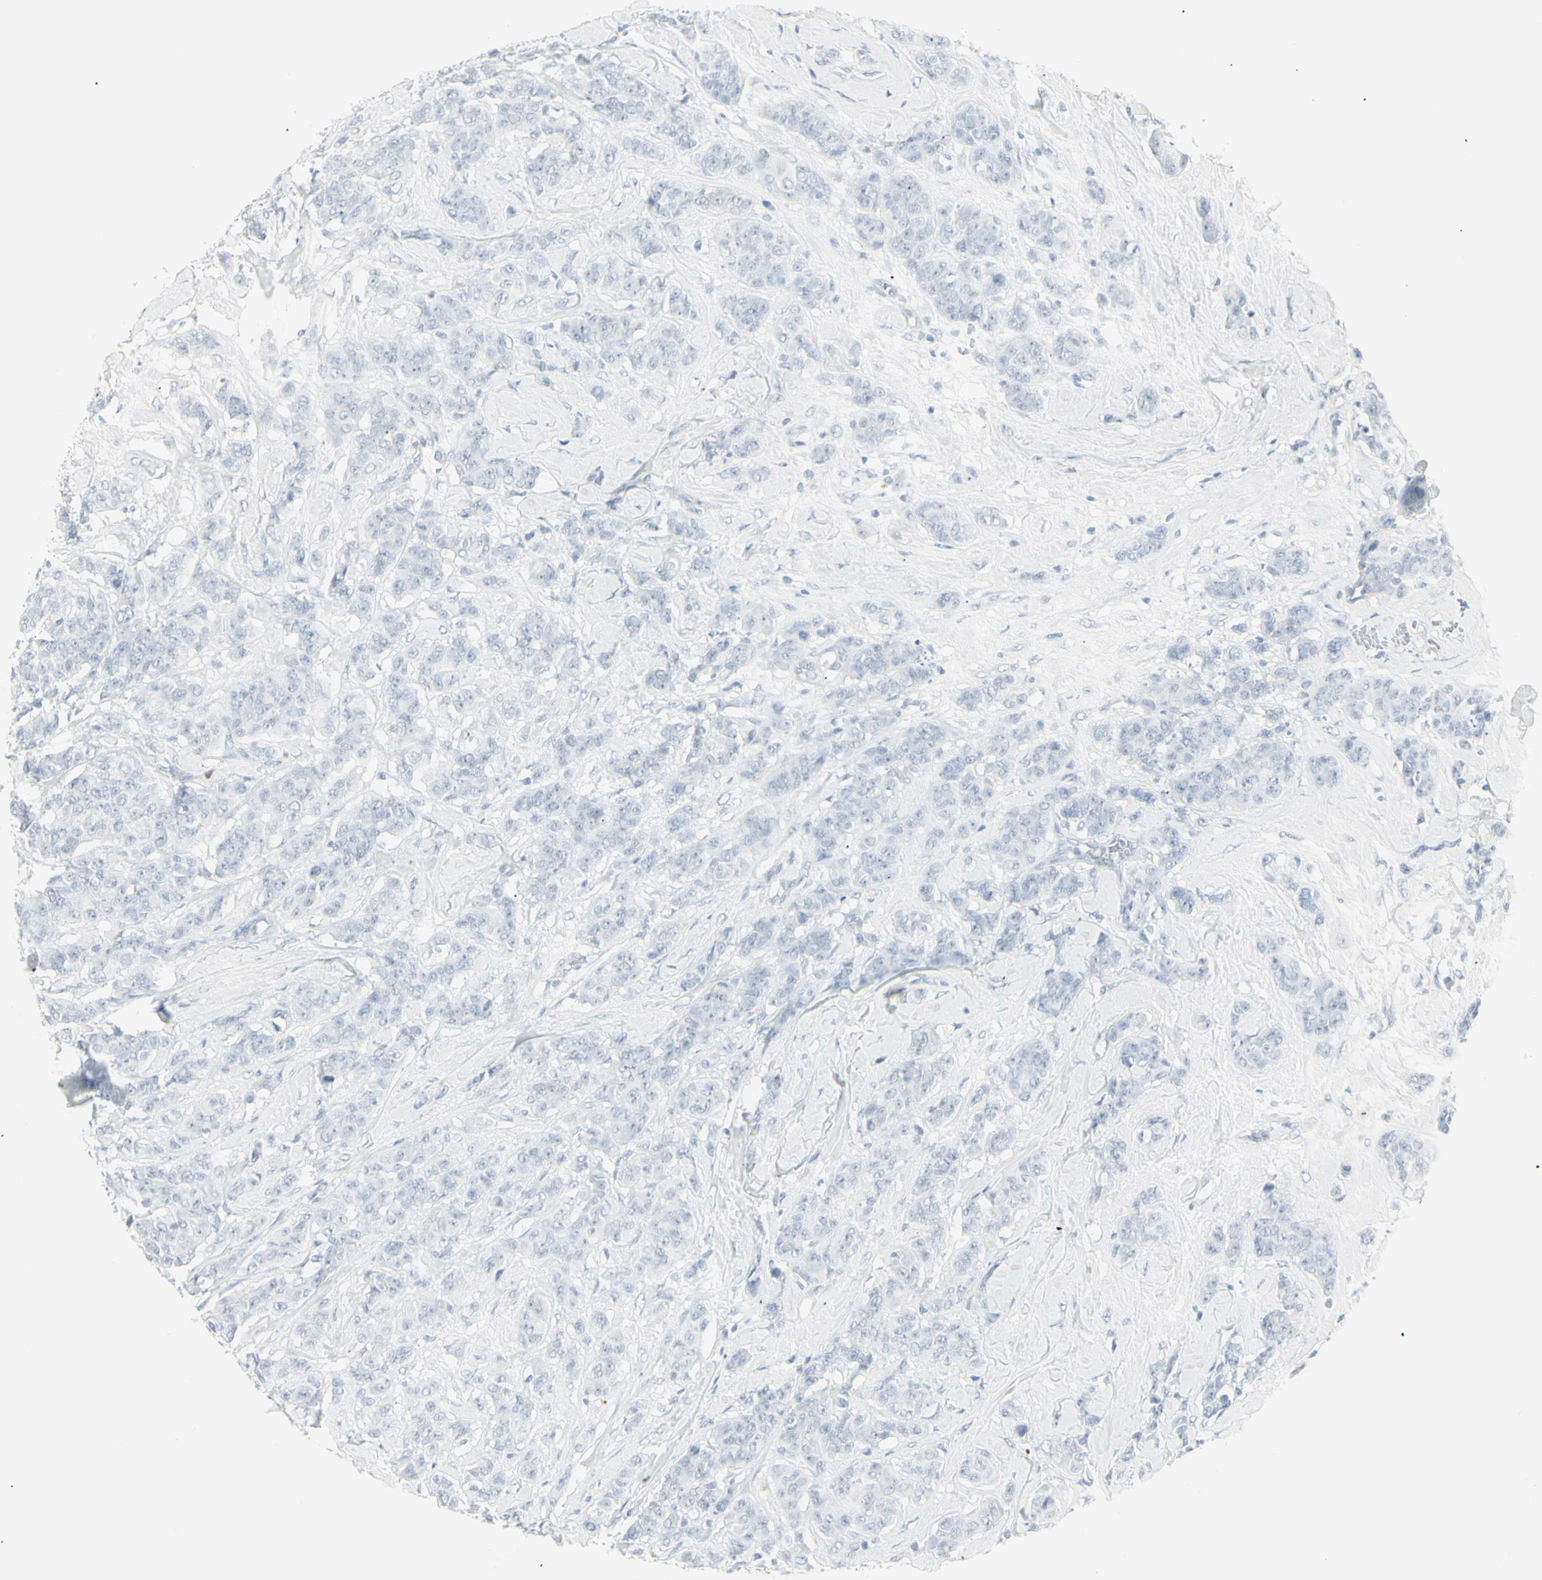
{"staining": {"intensity": "negative", "quantity": "none", "location": "none"}, "tissue": "breast cancer", "cell_type": "Tumor cells", "image_type": "cancer", "snomed": [{"axis": "morphology", "description": "Normal tissue, NOS"}, {"axis": "morphology", "description": "Duct carcinoma"}, {"axis": "topography", "description": "Breast"}], "caption": "A photomicrograph of invasive ductal carcinoma (breast) stained for a protein displays no brown staining in tumor cells.", "gene": "YBX2", "patient": {"sex": "female", "age": 40}}